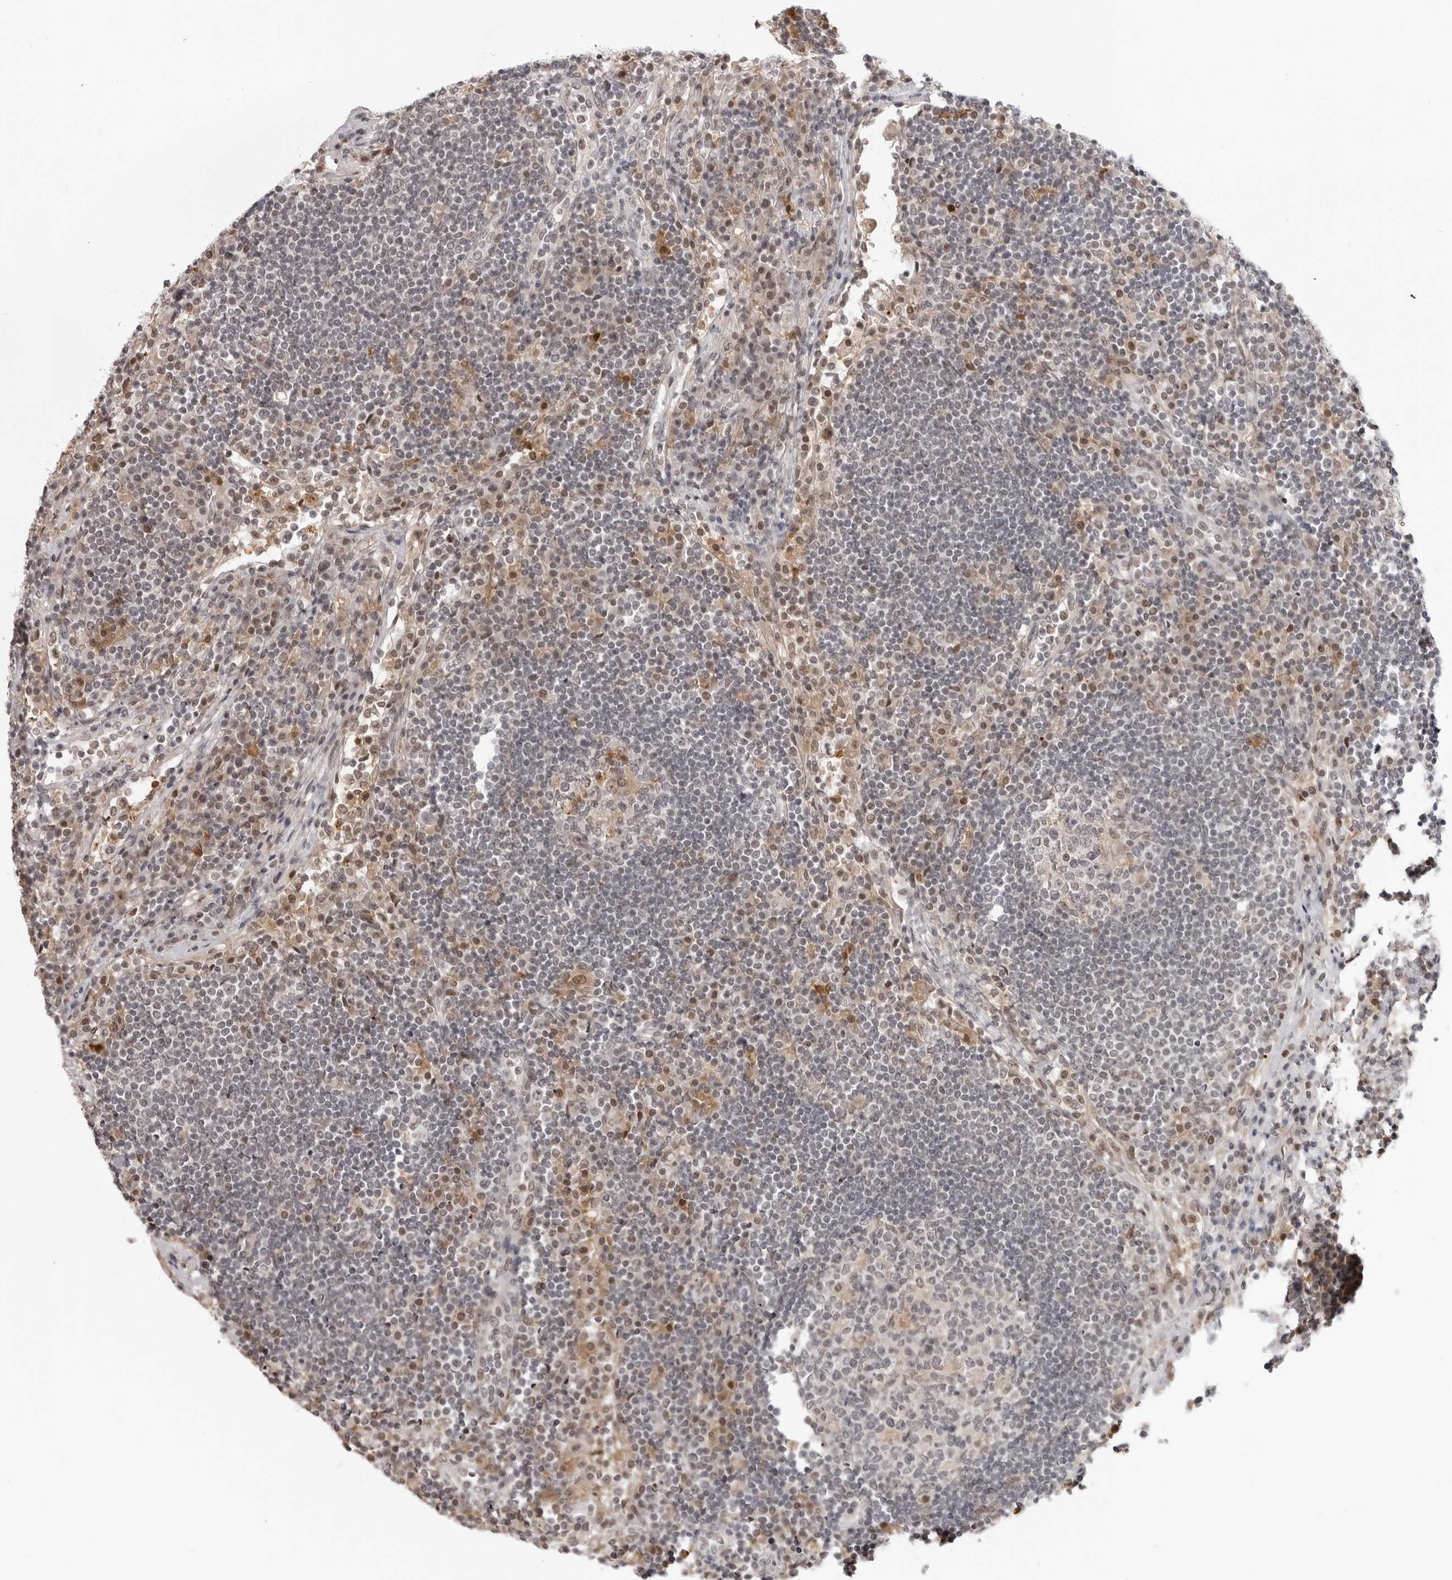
{"staining": {"intensity": "negative", "quantity": "none", "location": "none"}, "tissue": "lymph node", "cell_type": "Germinal center cells", "image_type": "normal", "snomed": [{"axis": "morphology", "description": "Normal tissue, NOS"}, {"axis": "topography", "description": "Lymph node"}], "caption": "Immunohistochemistry of unremarkable human lymph node demonstrates no positivity in germinal center cells.", "gene": "SRGAP2", "patient": {"sex": "female", "age": 53}}